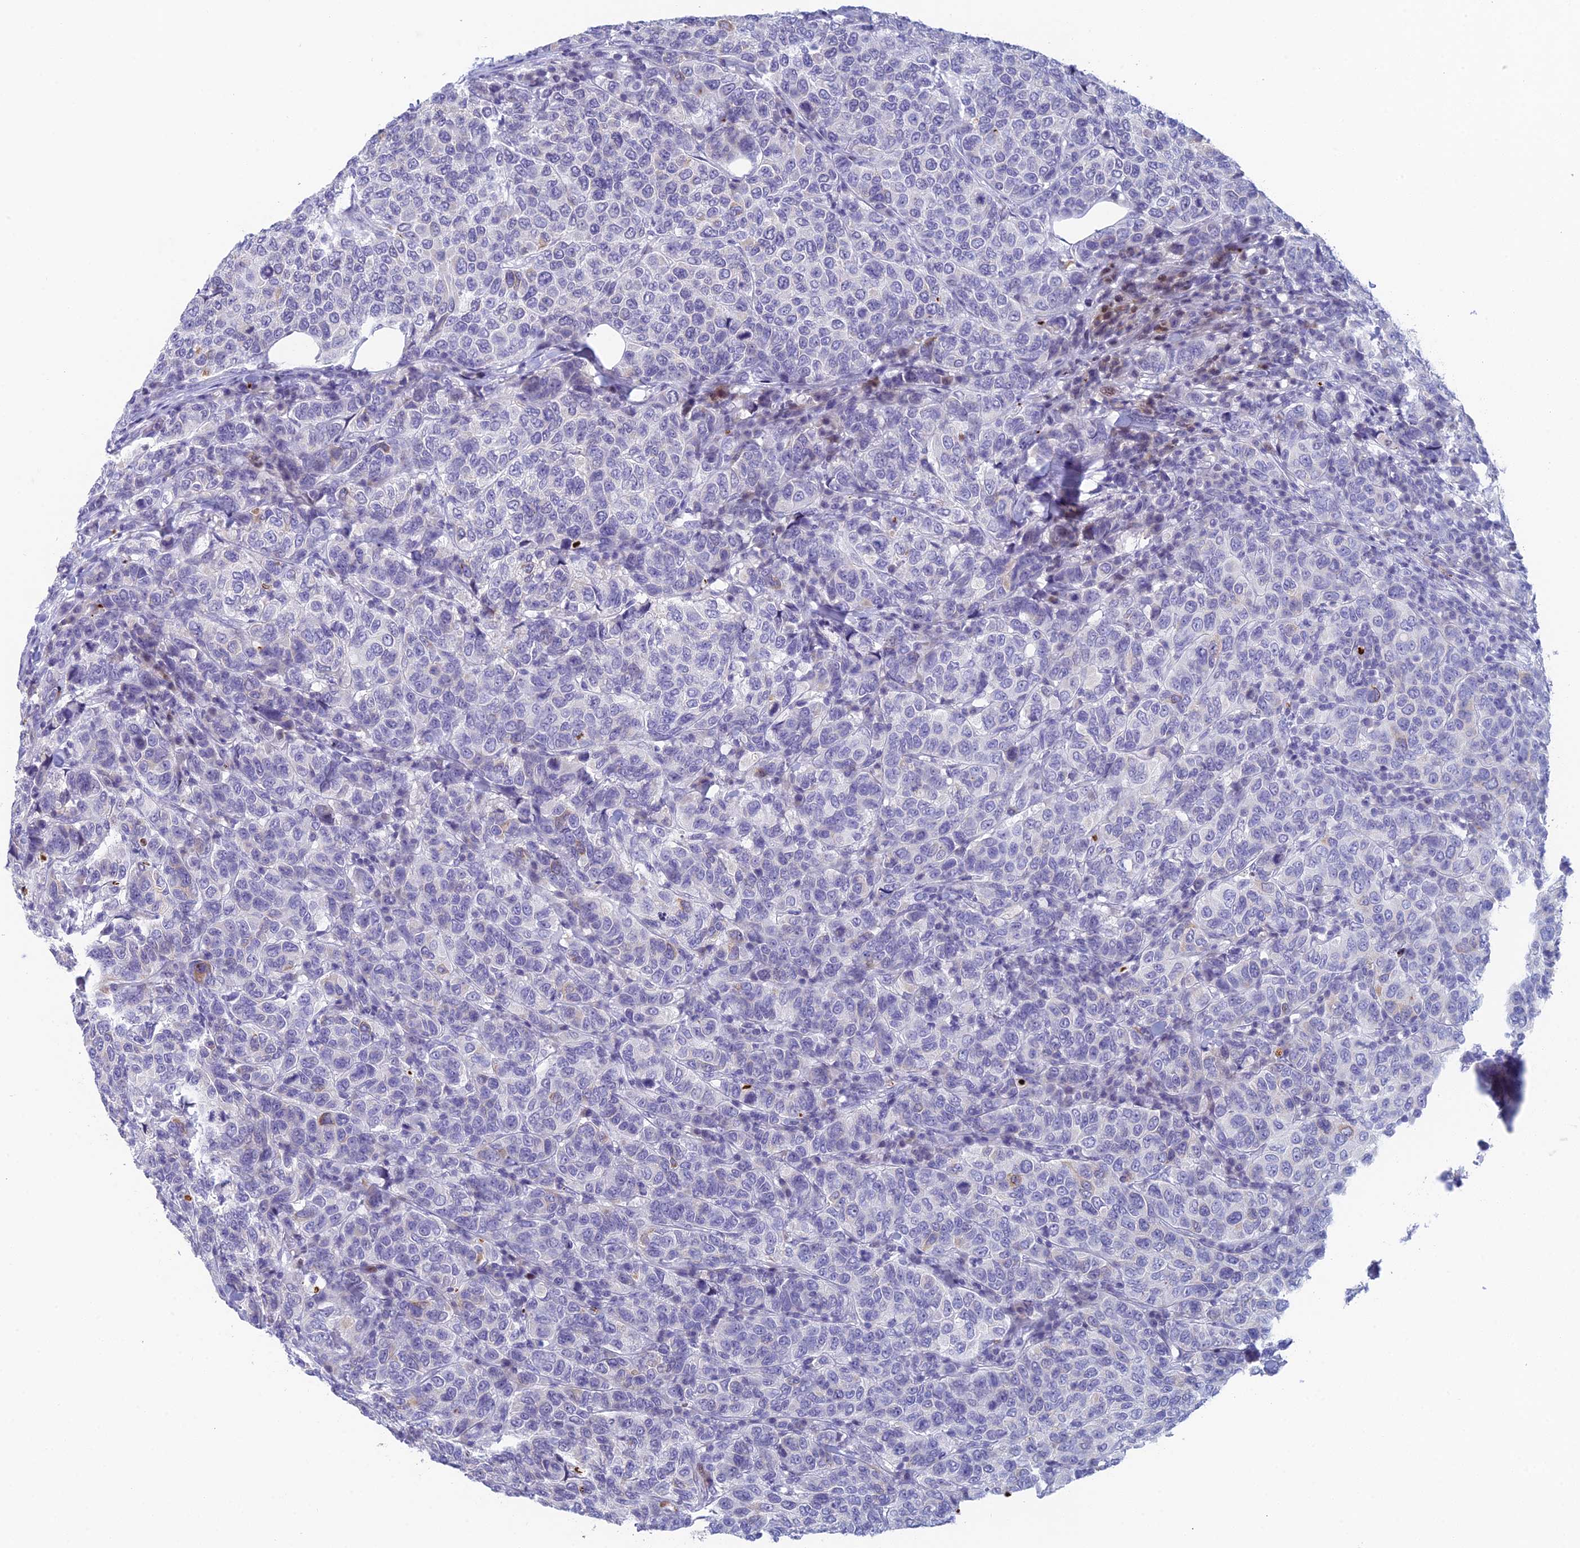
{"staining": {"intensity": "negative", "quantity": "none", "location": "none"}, "tissue": "breast cancer", "cell_type": "Tumor cells", "image_type": "cancer", "snomed": [{"axis": "morphology", "description": "Duct carcinoma"}, {"axis": "topography", "description": "Breast"}], "caption": "This is a micrograph of immunohistochemistry staining of breast invasive ductal carcinoma, which shows no staining in tumor cells.", "gene": "REXO5", "patient": {"sex": "female", "age": 55}}